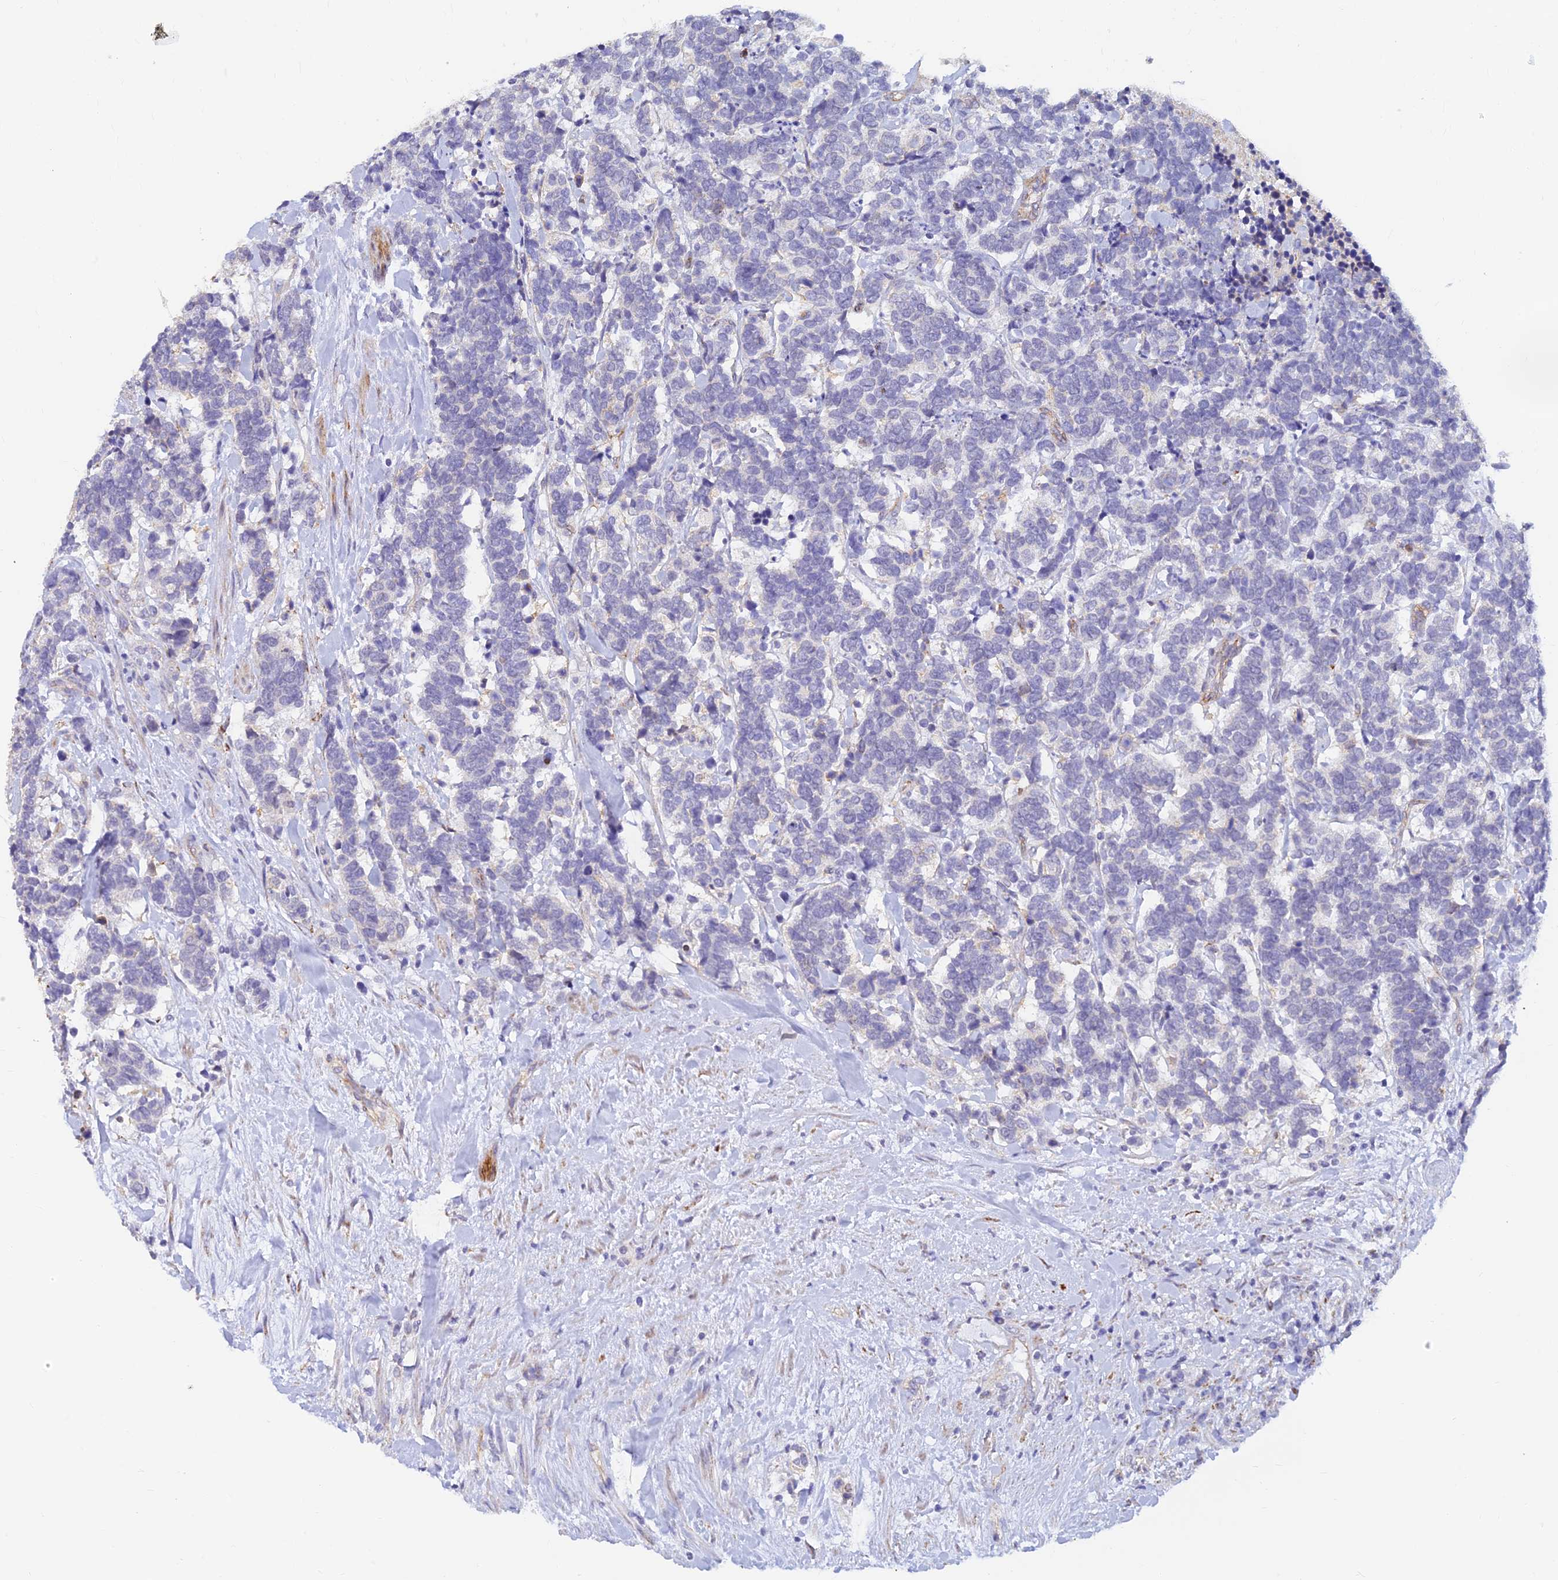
{"staining": {"intensity": "negative", "quantity": "none", "location": "none"}, "tissue": "carcinoid", "cell_type": "Tumor cells", "image_type": "cancer", "snomed": [{"axis": "morphology", "description": "Carcinoma, NOS"}, {"axis": "morphology", "description": "Carcinoid, malignant, NOS"}, {"axis": "topography", "description": "Prostate"}], "caption": "There is no significant expression in tumor cells of carcinoma.", "gene": "ALDH1L2", "patient": {"sex": "male", "age": 57}}